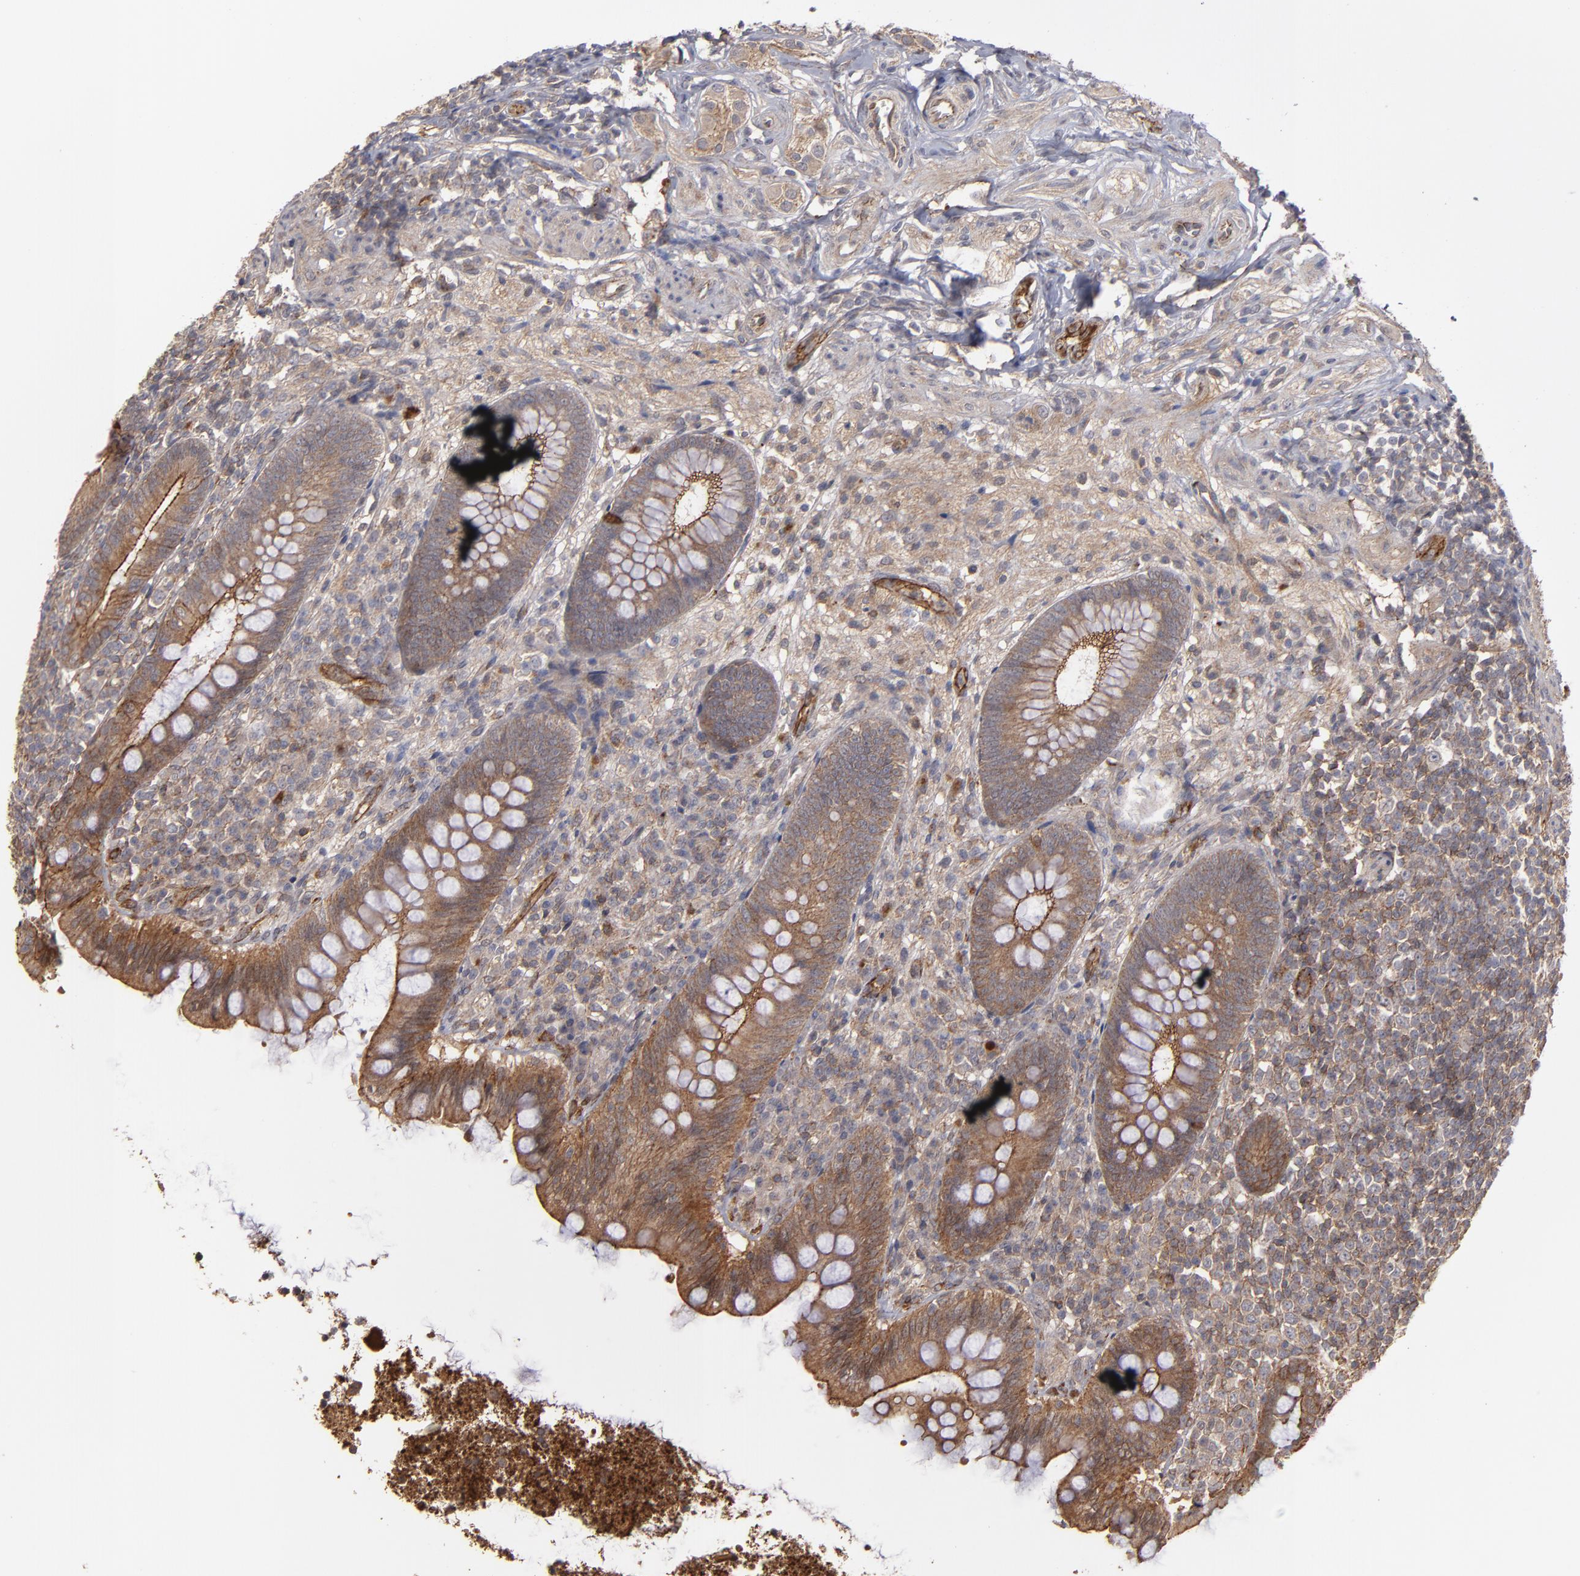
{"staining": {"intensity": "moderate", "quantity": ">75%", "location": "cytoplasmic/membranous"}, "tissue": "appendix", "cell_type": "Glandular cells", "image_type": "normal", "snomed": [{"axis": "morphology", "description": "Normal tissue, NOS"}, {"axis": "topography", "description": "Appendix"}], "caption": "Appendix stained with IHC displays moderate cytoplasmic/membranous expression in about >75% of glandular cells. (IHC, brightfield microscopy, high magnification).", "gene": "TJP1", "patient": {"sex": "female", "age": 66}}